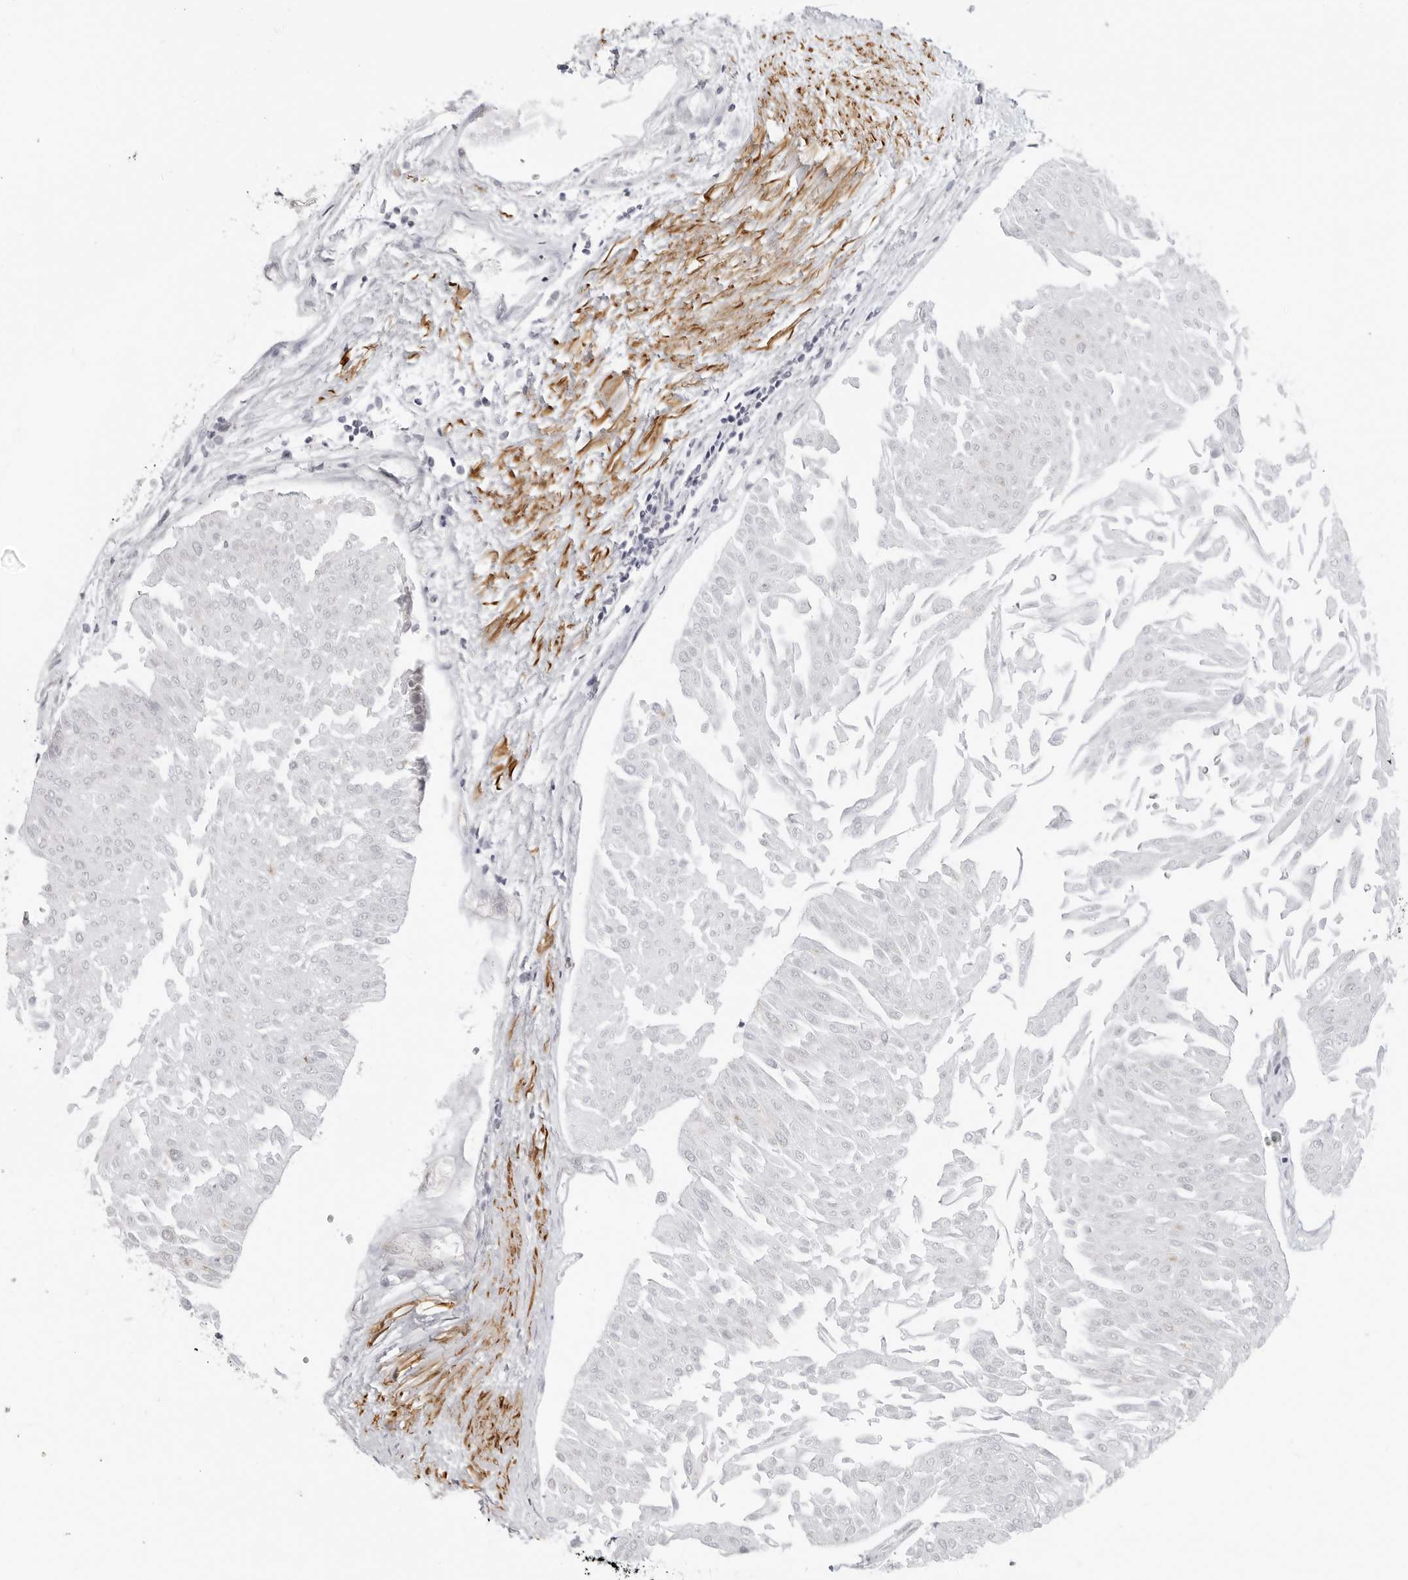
{"staining": {"intensity": "negative", "quantity": "none", "location": "none"}, "tissue": "urothelial cancer", "cell_type": "Tumor cells", "image_type": "cancer", "snomed": [{"axis": "morphology", "description": "Urothelial carcinoma, Low grade"}, {"axis": "topography", "description": "Urinary bladder"}], "caption": "Tumor cells show no significant protein staining in urothelial cancer.", "gene": "MAP7D1", "patient": {"sex": "male", "age": 67}}